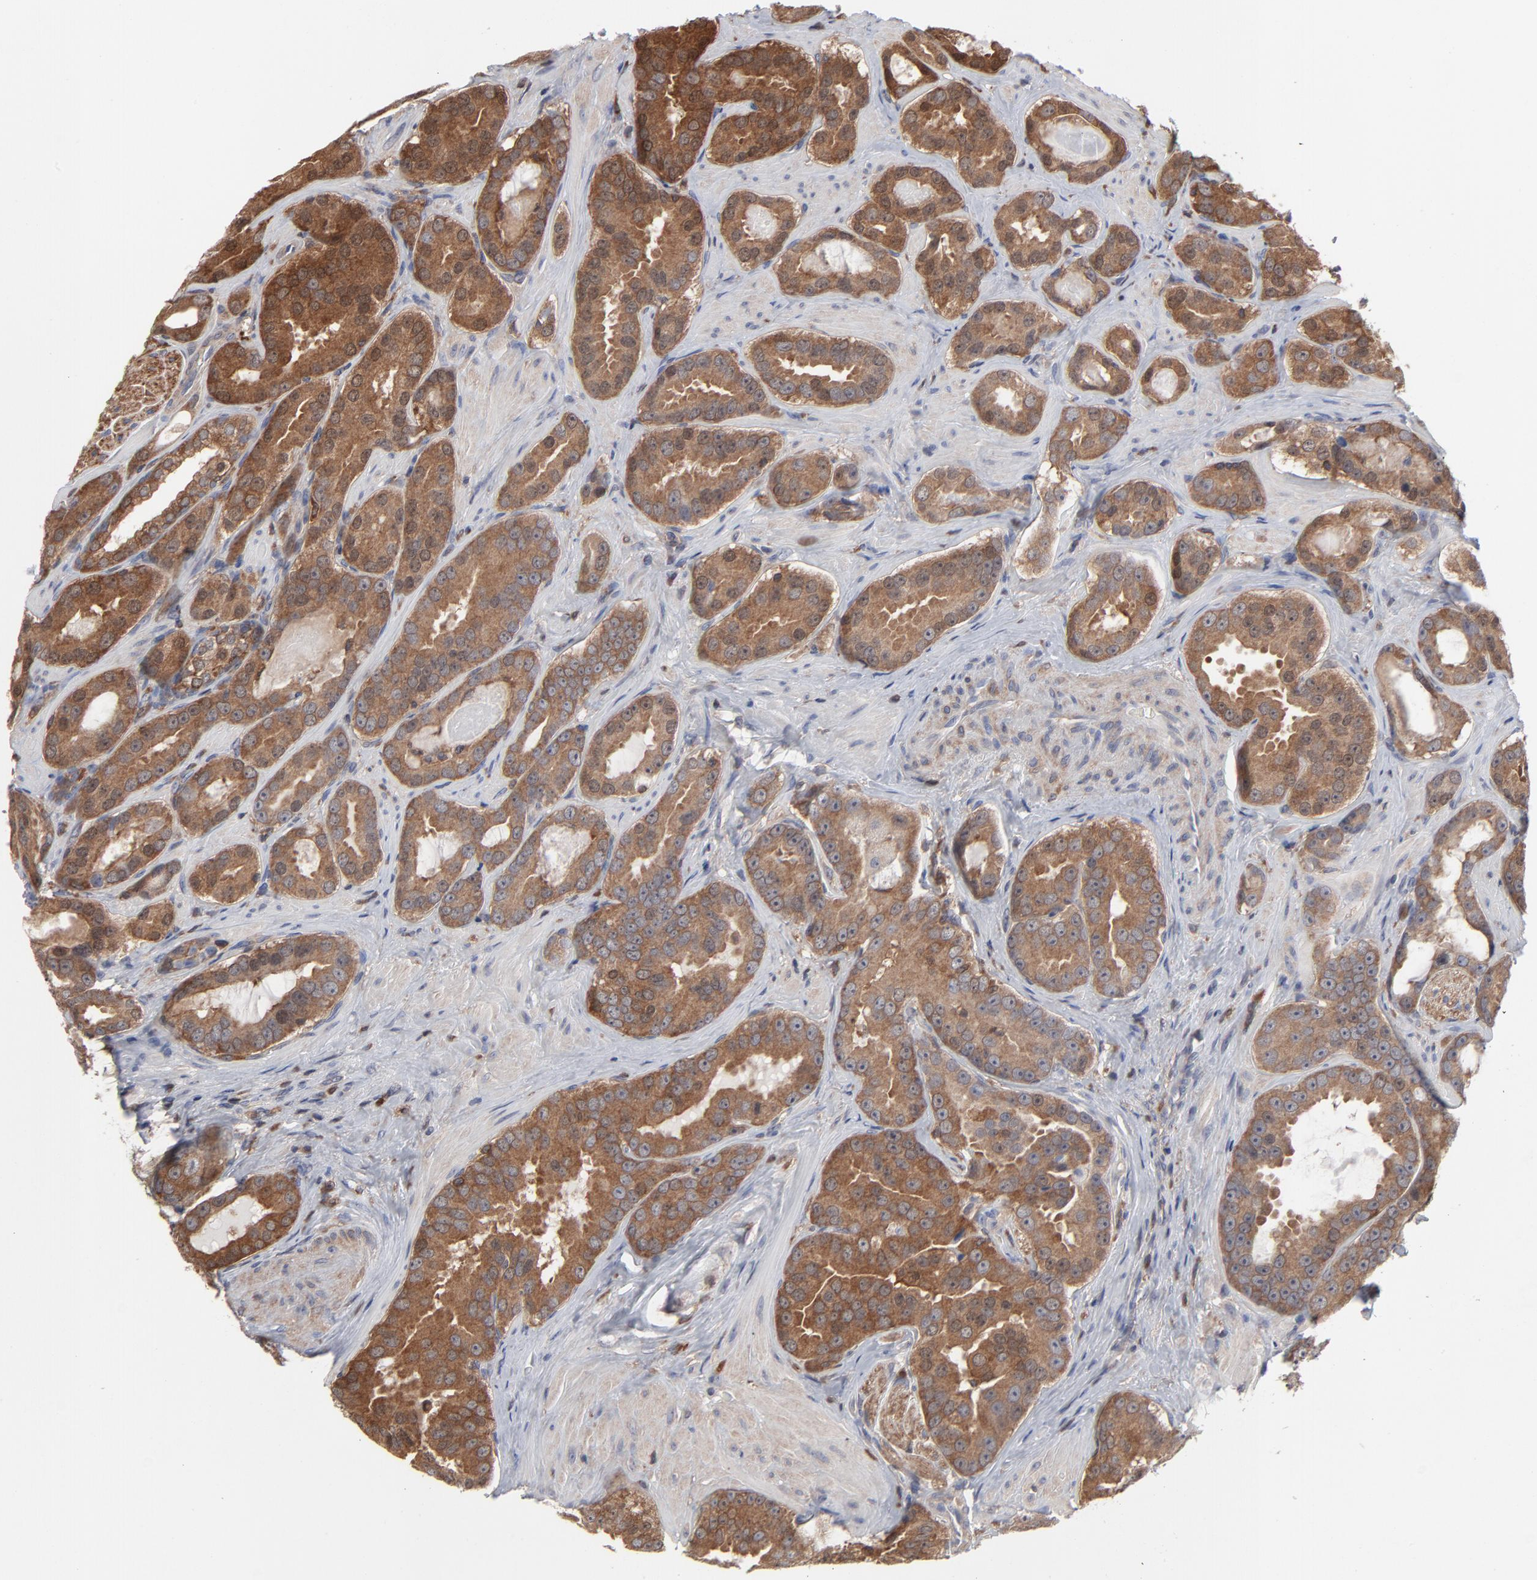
{"staining": {"intensity": "moderate", "quantity": ">75%", "location": "cytoplasmic/membranous"}, "tissue": "prostate cancer", "cell_type": "Tumor cells", "image_type": "cancer", "snomed": [{"axis": "morphology", "description": "Adenocarcinoma, Low grade"}, {"axis": "topography", "description": "Prostate"}], "caption": "Moderate cytoplasmic/membranous positivity for a protein is present in approximately >75% of tumor cells of prostate cancer (adenocarcinoma (low-grade)) using IHC.", "gene": "MAP2K1", "patient": {"sex": "male", "age": 59}}